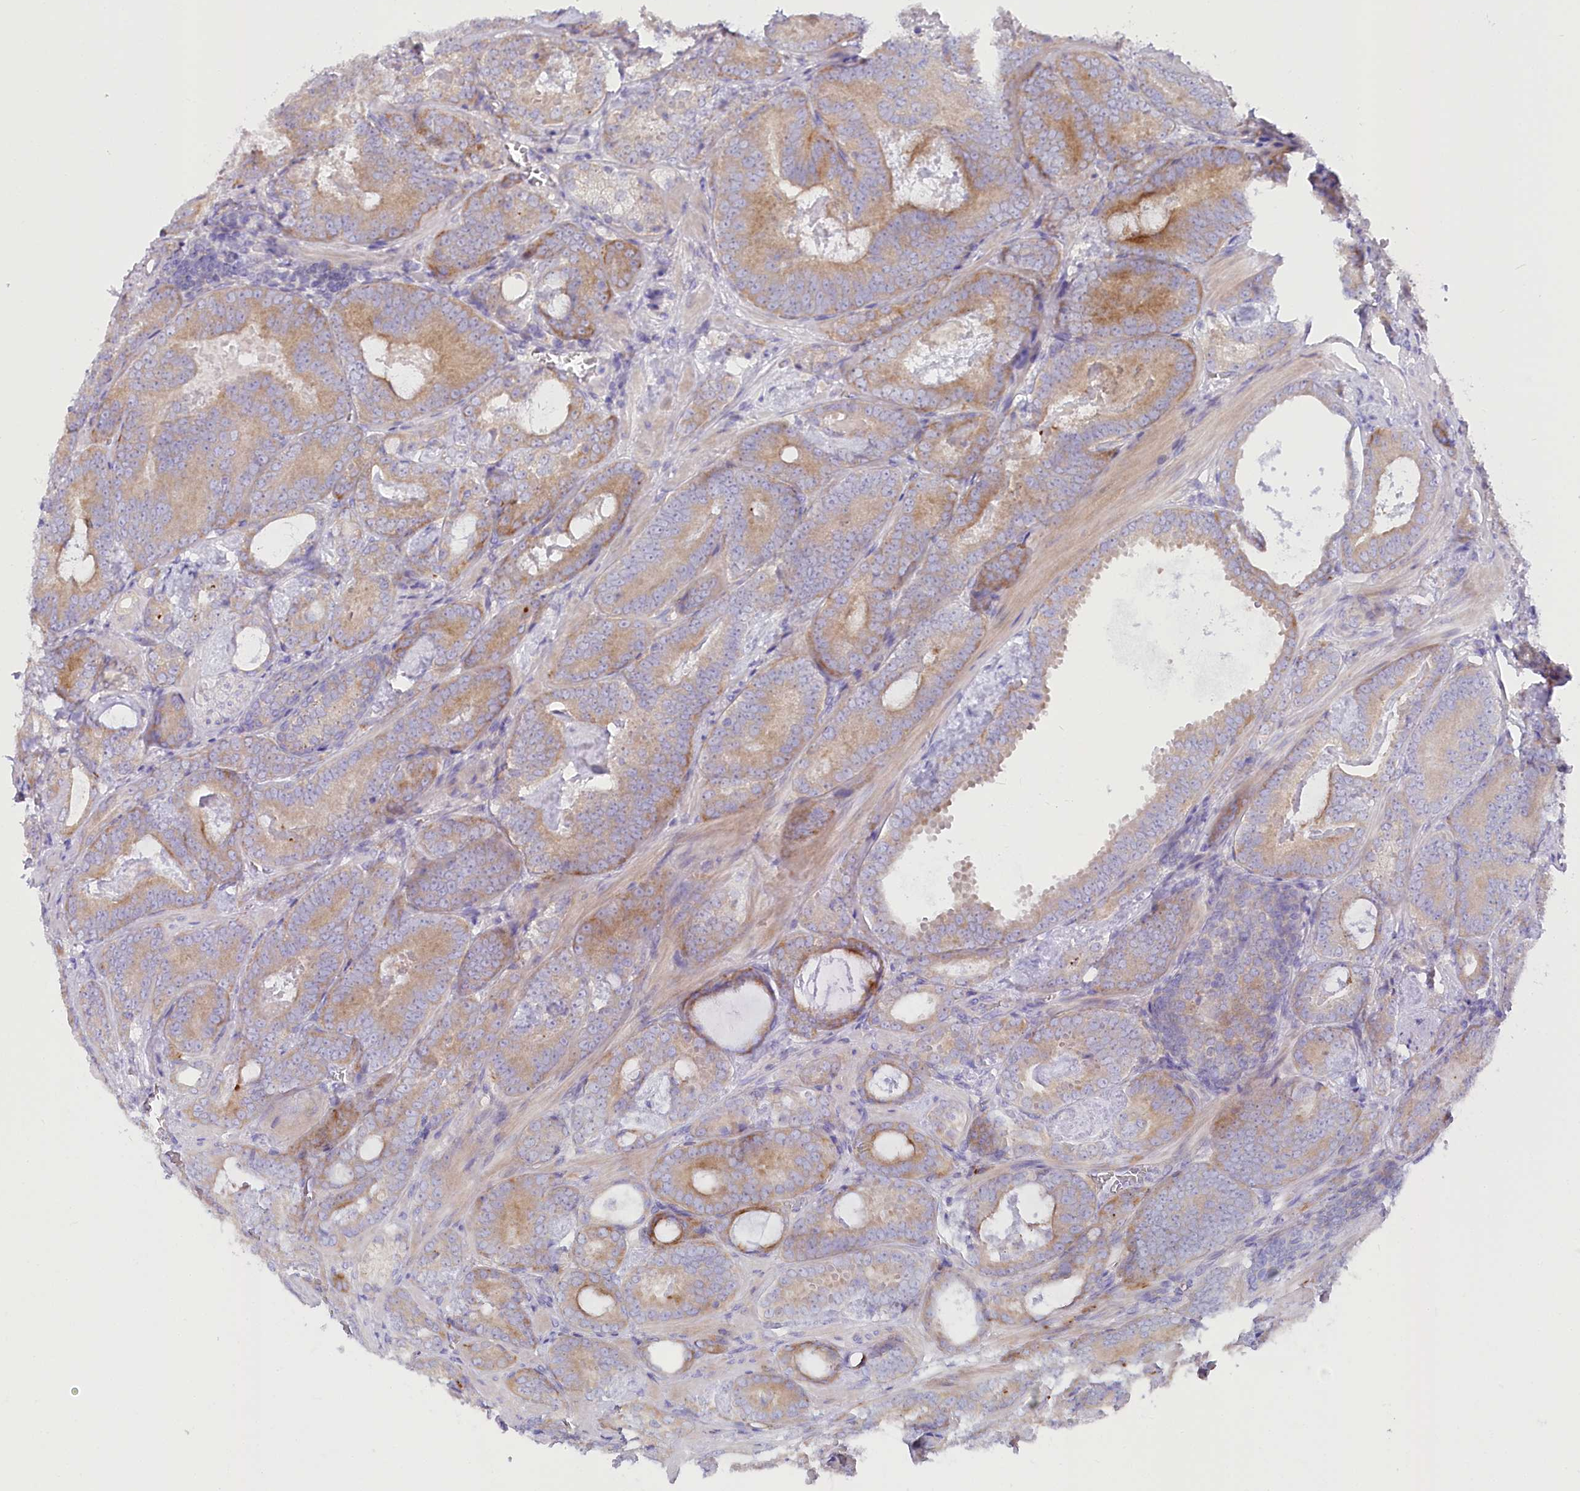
{"staining": {"intensity": "moderate", "quantity": ">75%", "location": "cytoplasmic/membranous"}, "tissue": "prostate cancer", "cell_type": "Tumor cells", "image_type": "cancer", "snomed": [{"axis": "morphology", "description": "Adenocarcinoma, Low grade"}, {"axis": "topography", "description": "Prostate"}], "caption": "This image displays prostate cancer (adenocarcinoma (low-grade)) stained with immunohistochemistry to label a protein in brown. The cytoplasmic/membranous of tumor cells show moderate positivity for the protein. Nuclei are counter-stained blue.", "gene": "POGLUT1", "patient": {"sex": "male", "age": 60}}